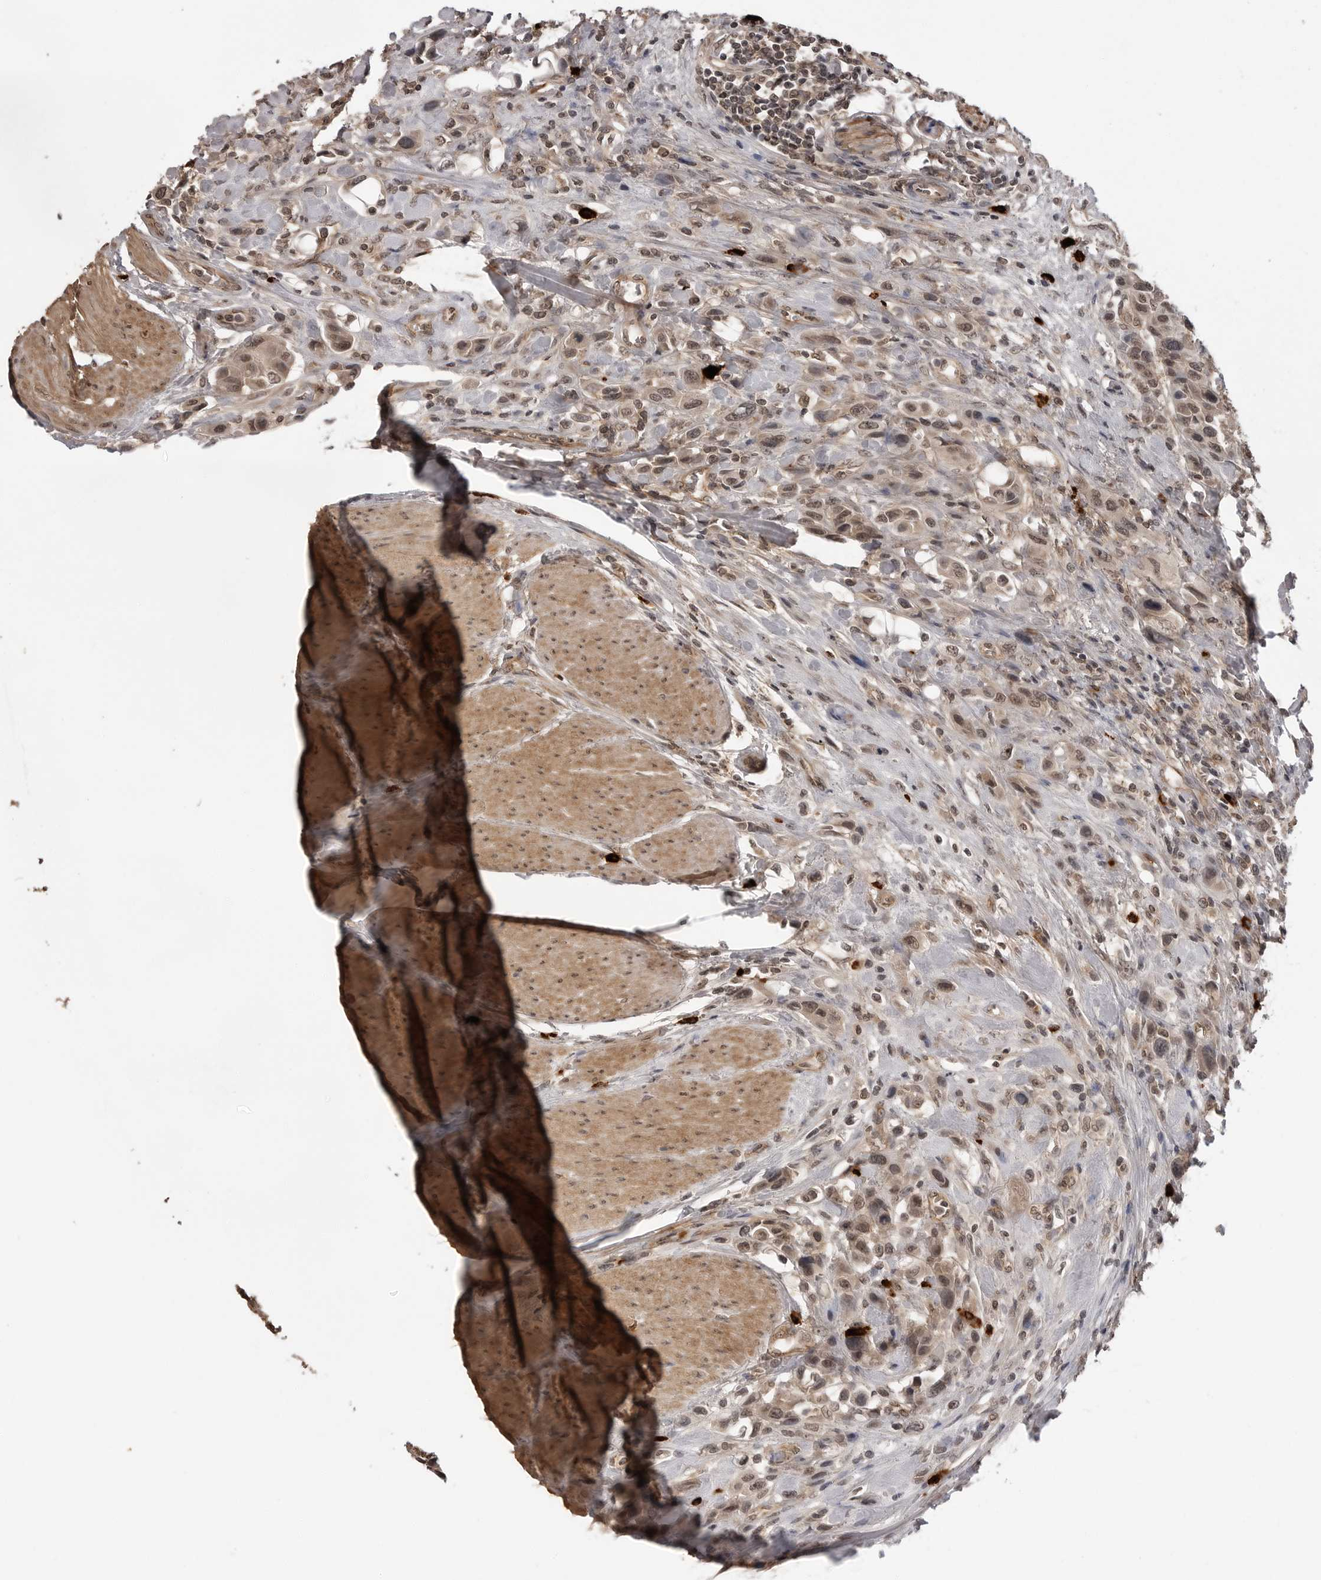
{"staining": {"intensity": "moderate", "quantity": ">75%", "location": "nuclear"}, "tissue": "urothelial cancer", "cell_type": "Tumor cells", "image_type": "cancer", "snomed": [{"axis": "morphology", "description": "Urothelial carcinoma, High grade"}, {"axis": "topography", "description": "Urinary bladder"}], "caption": "Moderate nuclear protein staining is identified in approximately >75% of tumor cells in urothelial carcinoma (high-grade). Using DAB (3,3'-diaminobenzidine) (brown) and hematoxylin (blue) stains, captured at high magnification using brightfield microscopy.", "gene": "IL24", "patient": {"sex": "male", "age": 50}}